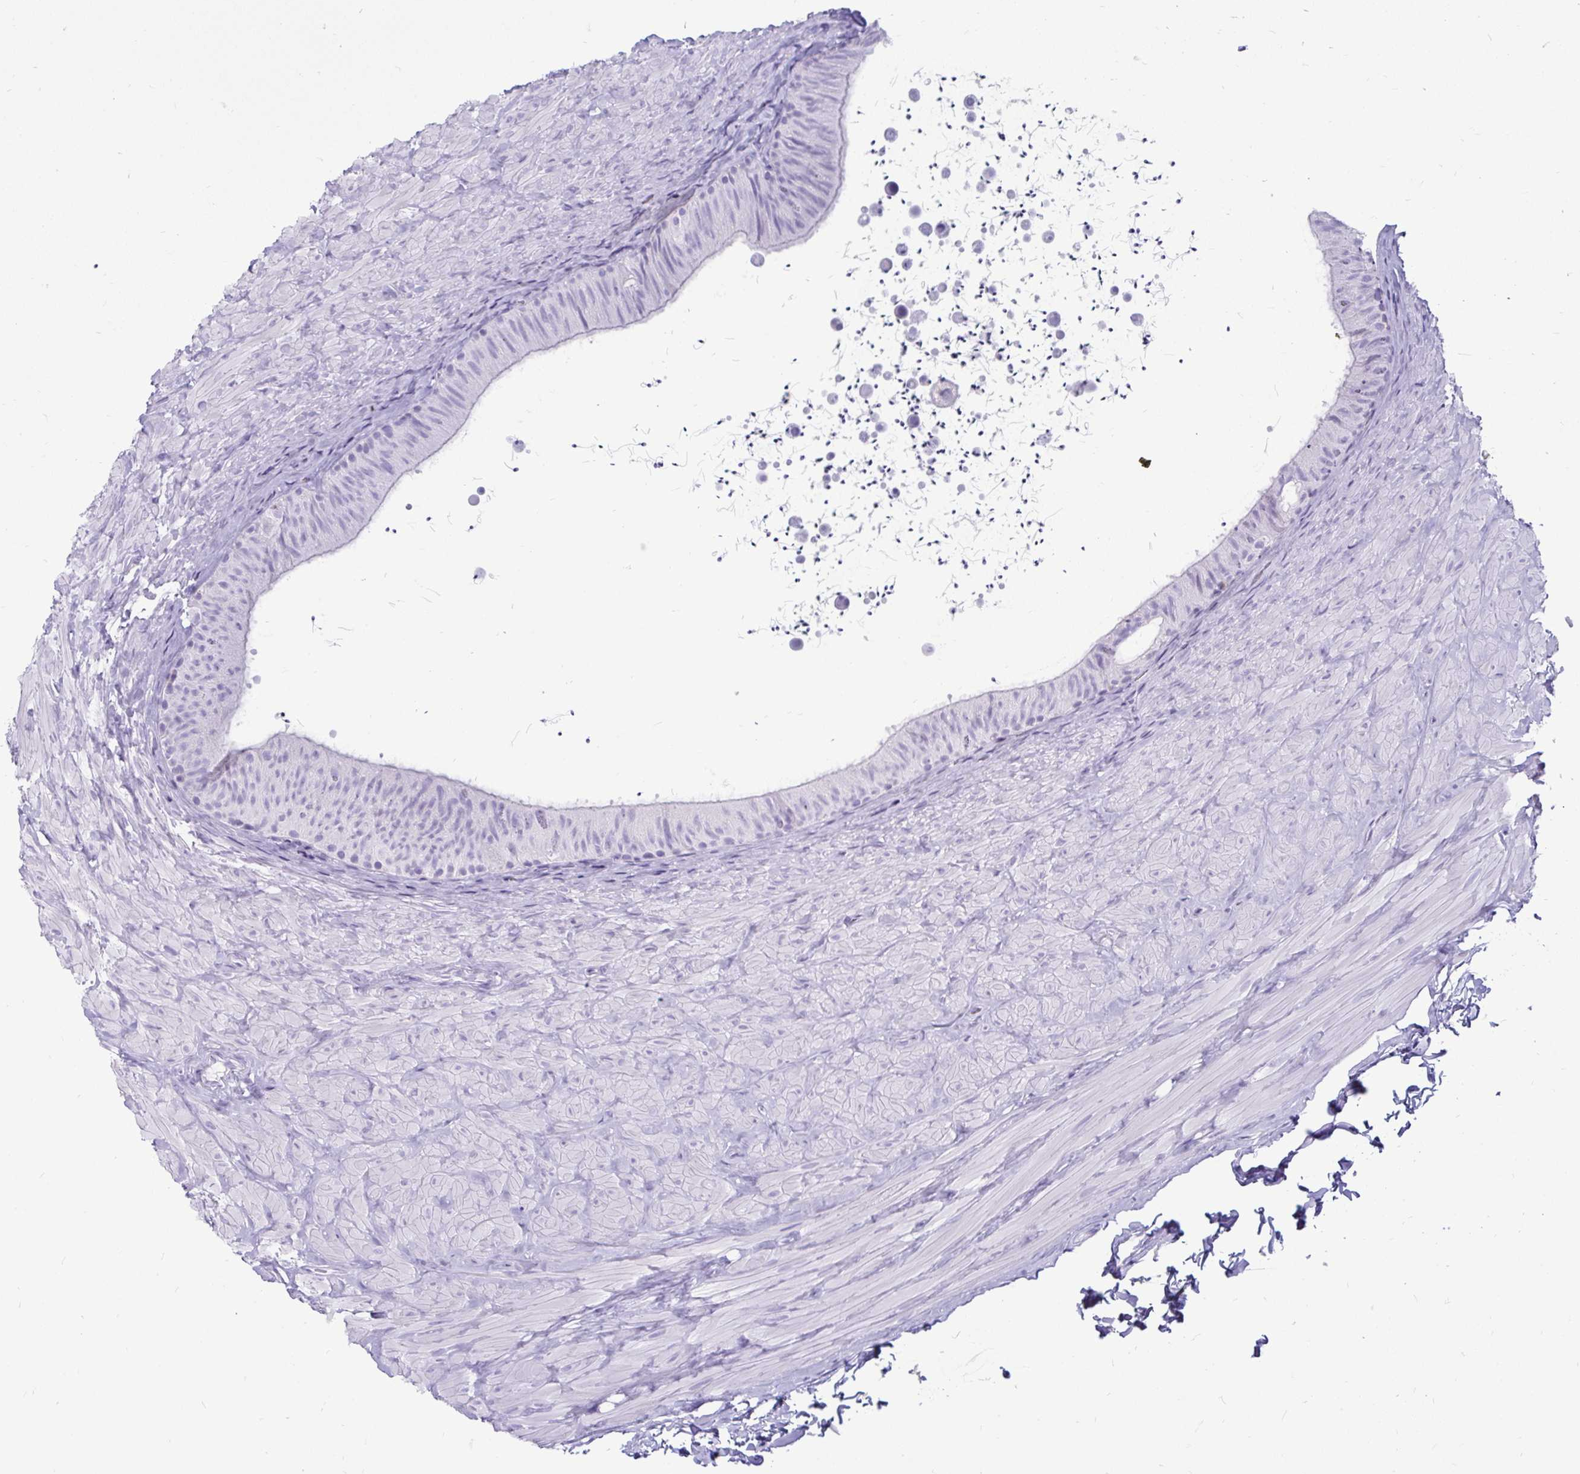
{"staining": {"intensity": "negative", "quantity": "none", "location": "none"}, "tissue": "epididymis", "cell_type": "Glandular cells", "image_type": "normal", "snomed": [{"axis": "morphology", "description": "Normal tissue, NOS"}, {"axis": "topography", "description": "Epididymis, spermatic cord, NOS"}, {"axis": "topography", "description": "Epididymis"}], "caption": "This is an immunohistochemistry image of benign epididymis. There is no staining in glandular cells.", "gene": "CTSZ", "patient": {"sex": "male", "age": 31}}